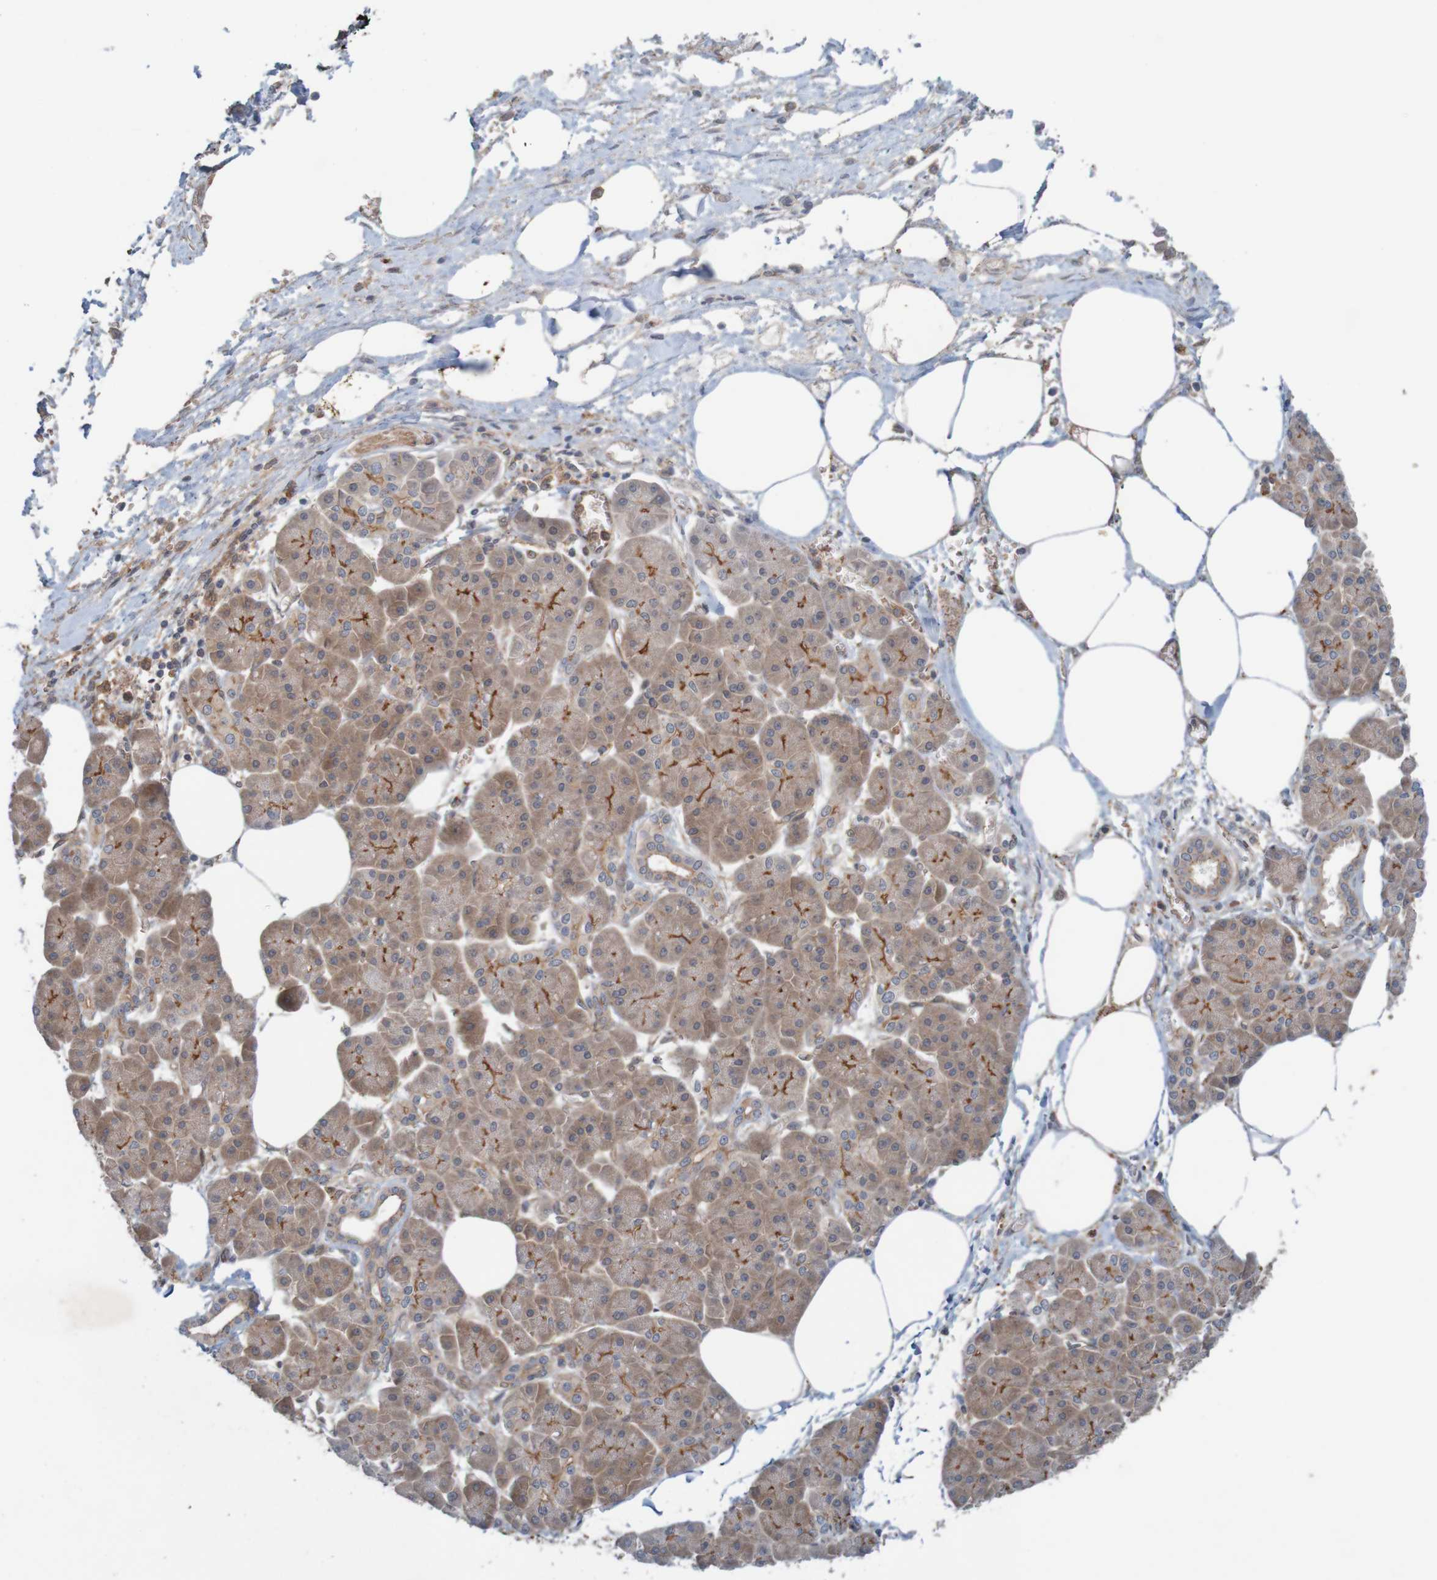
{"staining": {"intensity": "moderate", "quantity": ">75%", "location": "cytoplasmic/membranous"}, "tissue": "pancreatic cancer", "cell_type": "Tumor cells", "image_type": "cancer", "snomed": [{"axis": "morphology", "description": "Adenocarcinoma, NOS"}, {"axis": "topography", "description": "Pancreas"}], "caption": "Protein analysis of pancreatic adenocarcinoma tissue reveals moderate cytoplasmic/membranous positivity in approximately >75% of tumor cells.", "gene": "ARHGEF11", "patient": {"sex": "female", "age": 70}}